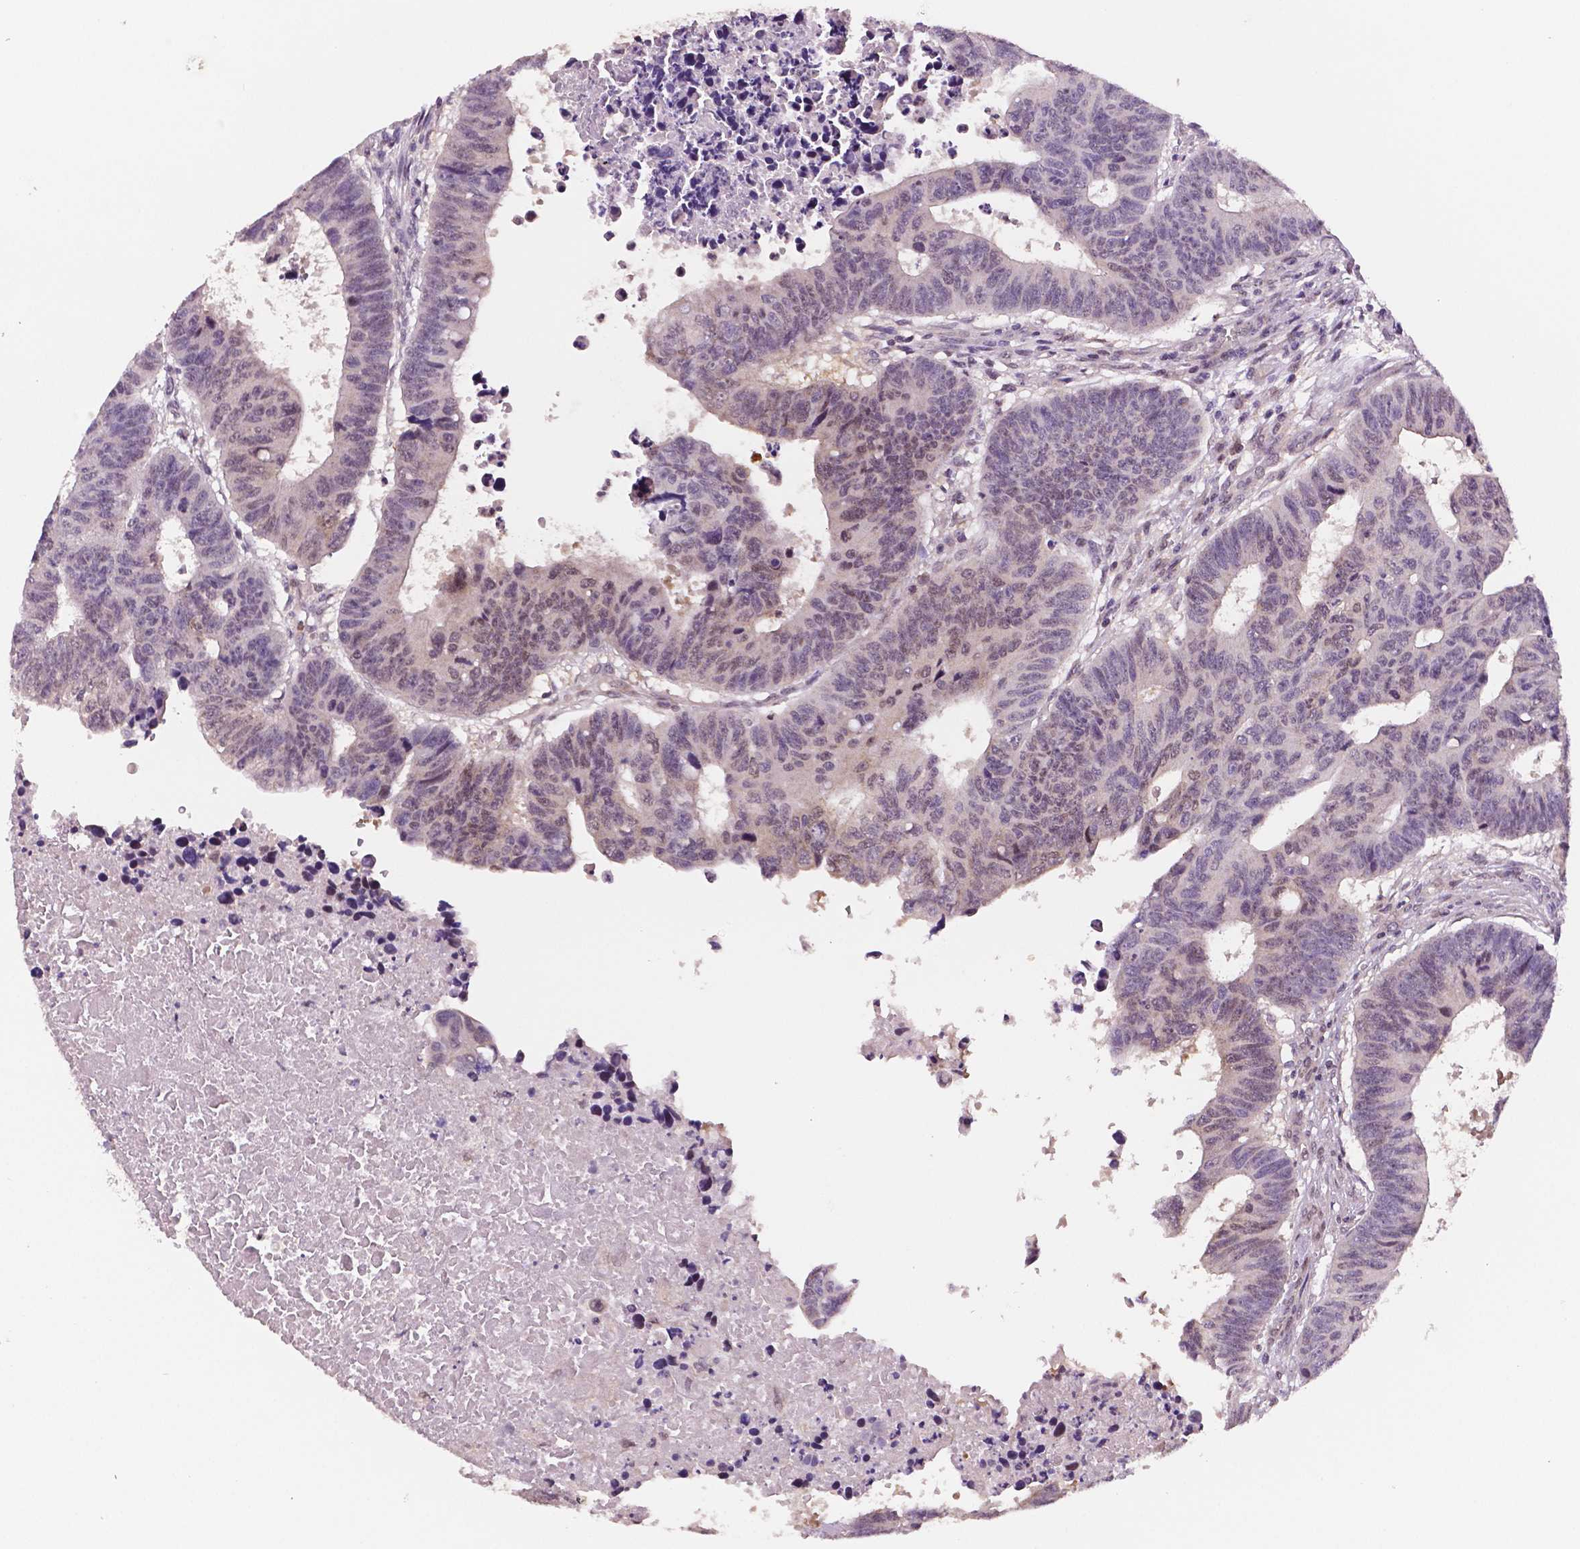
{"staining": {"intensity": "negative", "quantity": "none", "location": "none"}, "tissue": "colorectal cancer", "cell_type": "Tumor cells", "image_type": "cancer", "snomed": [{"axis": "morphology", "description": "Adenocarcinoma, NOS"}, {"axis": "topography", "description": "Rectum"}], "caption": "This is an immunohistochemistry (IHC) photomicrograph of colorectal adenocarcinoma. There is no positivity in tumor cells.", "gene": "STAT3", "patient": {"sex": "female", "age": 85}}